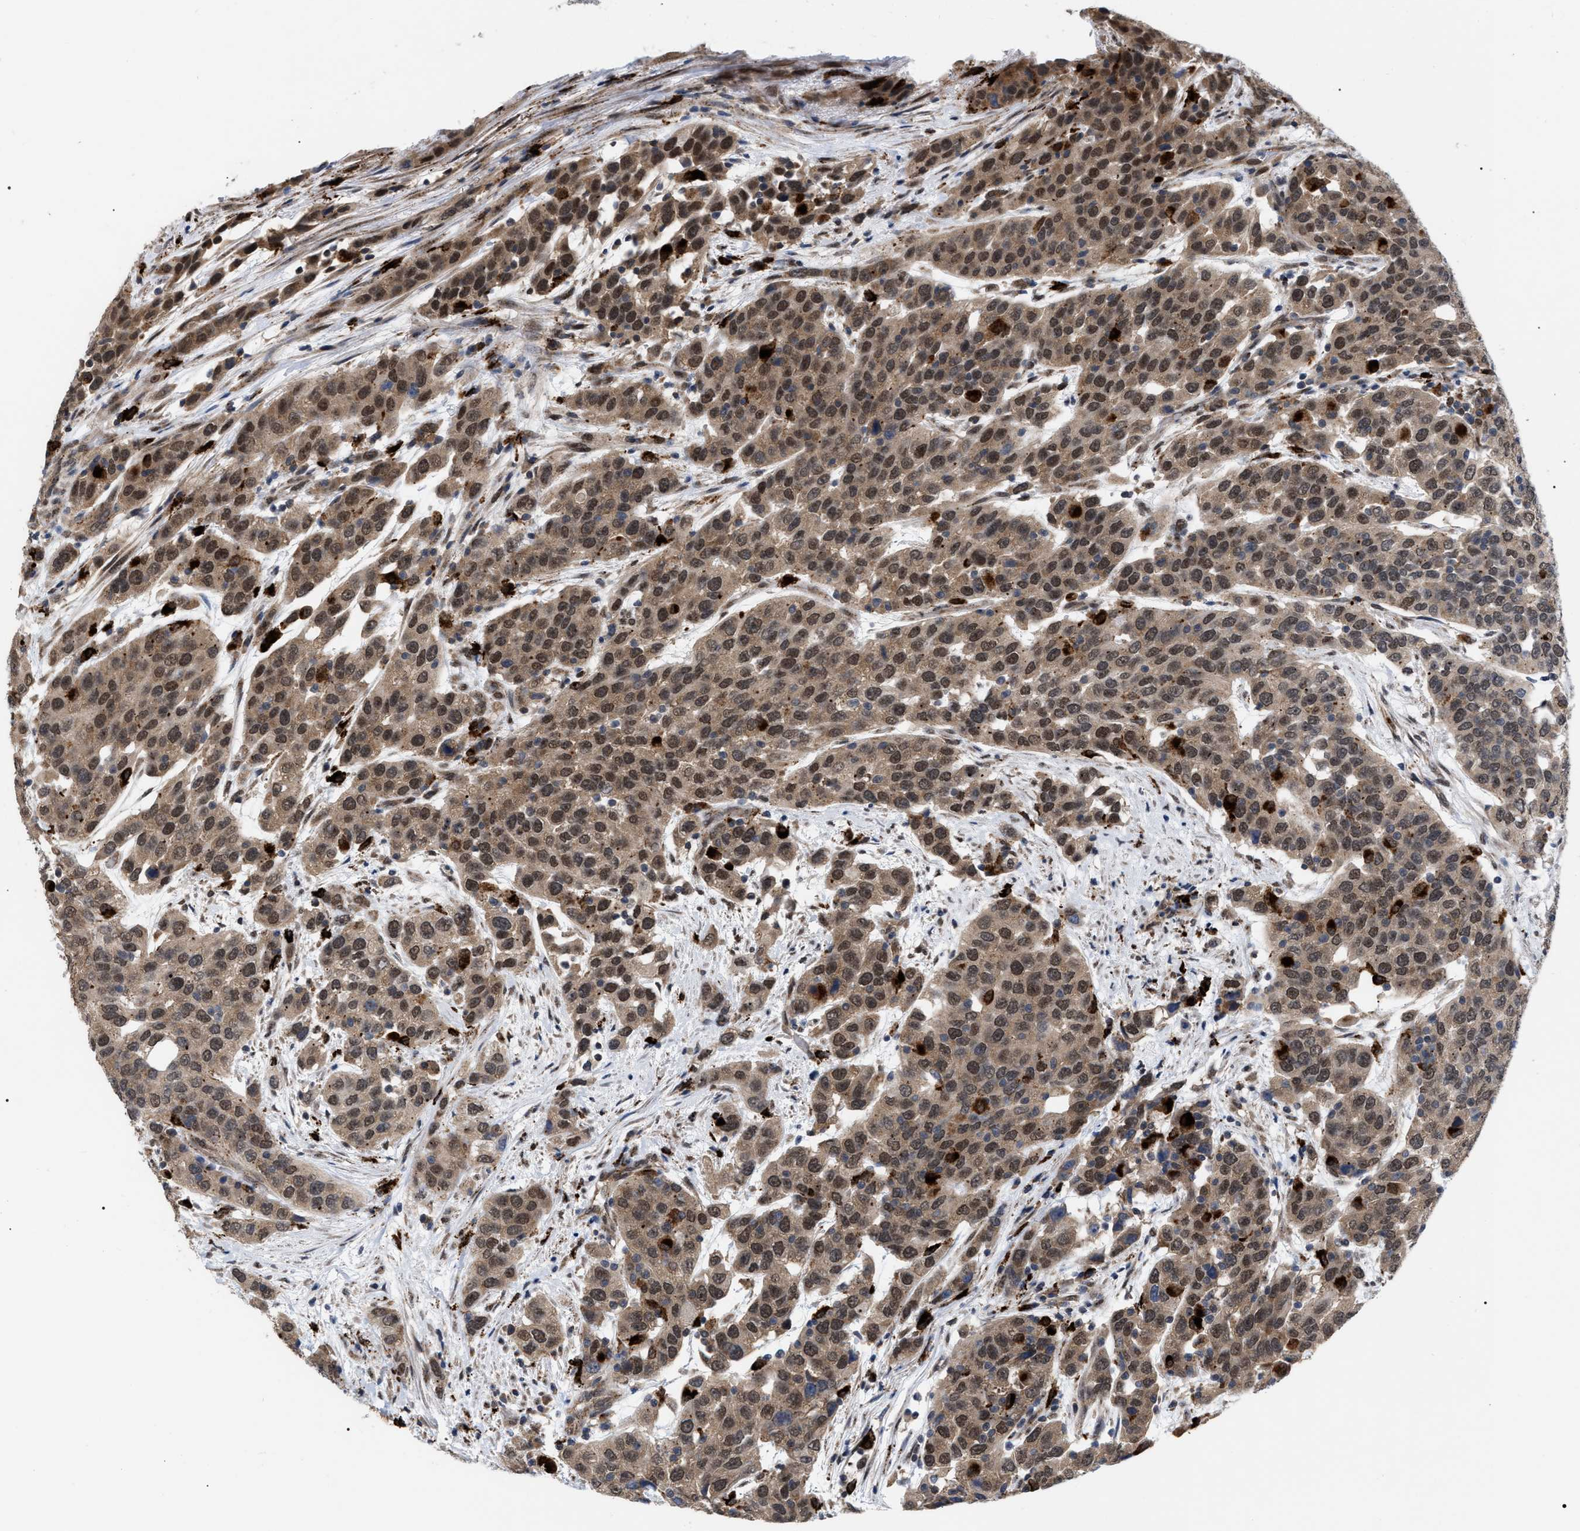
{"staining": {"intensity": "moderate", "quantity": ">75%", "location": "cytoplasmic/membranous,nuclear"}, "tissue": "urothelial cancer", "cell_type": "Tumor cells", "image_type": "cancer", "snomed": [{"axis": "morphology", "description": "Urothelial carcinoma, High grade"}, {"axis": "topography", "description": "Urinary bladder"}], "caption": "Immunohistochemical staining of urothelial cancer displays moderate cytoplasmic/membranous and nuclear protein expression in about >75% of tumor cells. (brown staining indicates protein expression, while blue staining denotes nuclei).", "gene": "UPF1", "patient": {"sex": "female", "age": 80}}